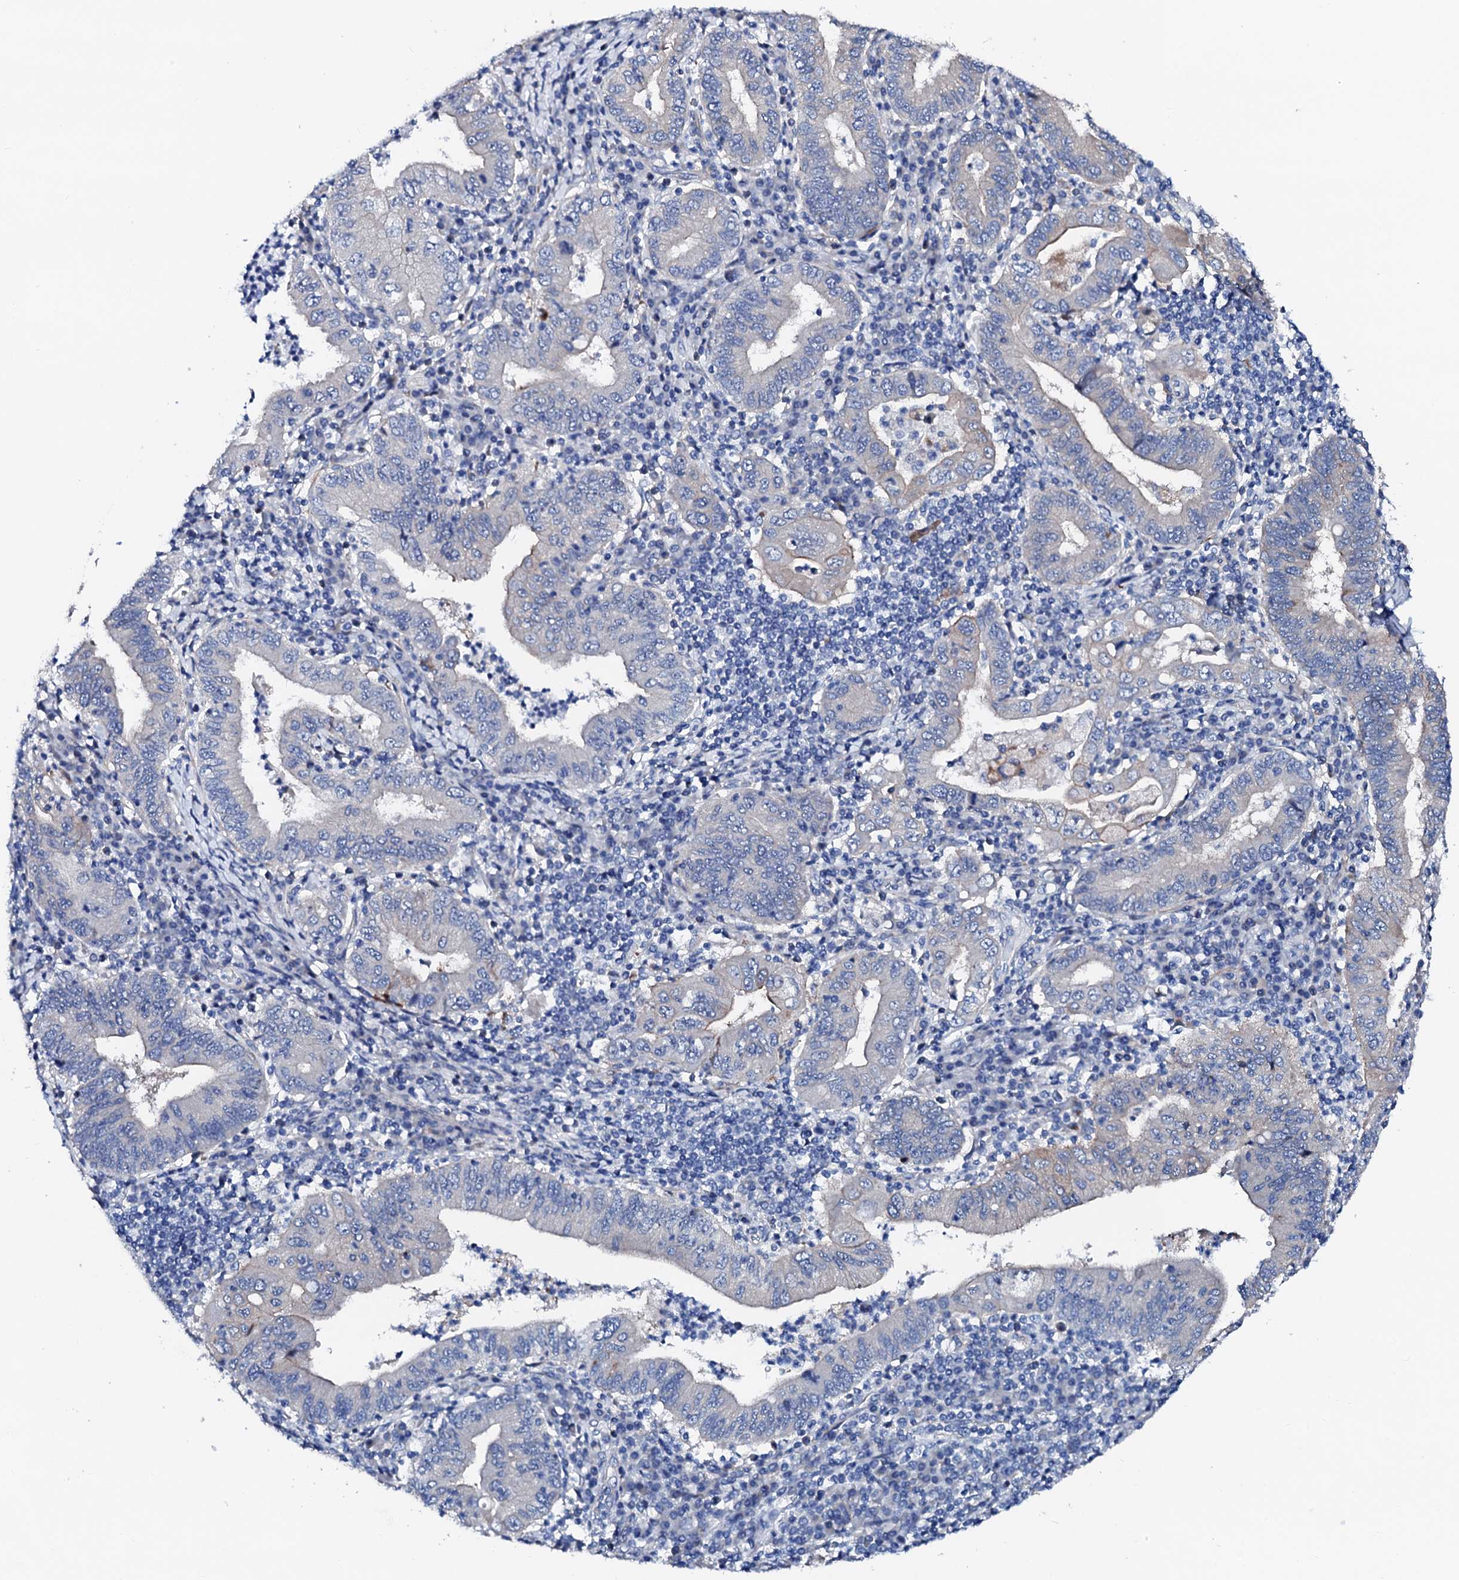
{"staining": {"intensity": "negative", "quantity": "none", "location": "none"}, "tissue": "stomach cancer", "cell_type": "Tumor cells", "image_type": "cancer", "snomed": [{"axis": "morphology", "description": "Normal tissue, NOS"}, {"axis": "morphology", "description": "Adenocarcinoma, NOS"}, {"axis": "topography", "description": "Esophagus"}, {"axis": "topography", "description": "Stomach, upper"}, {"axis": "topography", "description": "Peripheral nerve tissue"}], "caption": "Tumor cells show no significant protein staining in adenocarcinoma (stomach).", "gene": "TRDN", "patient": {"sex": "male", "age": 62}}